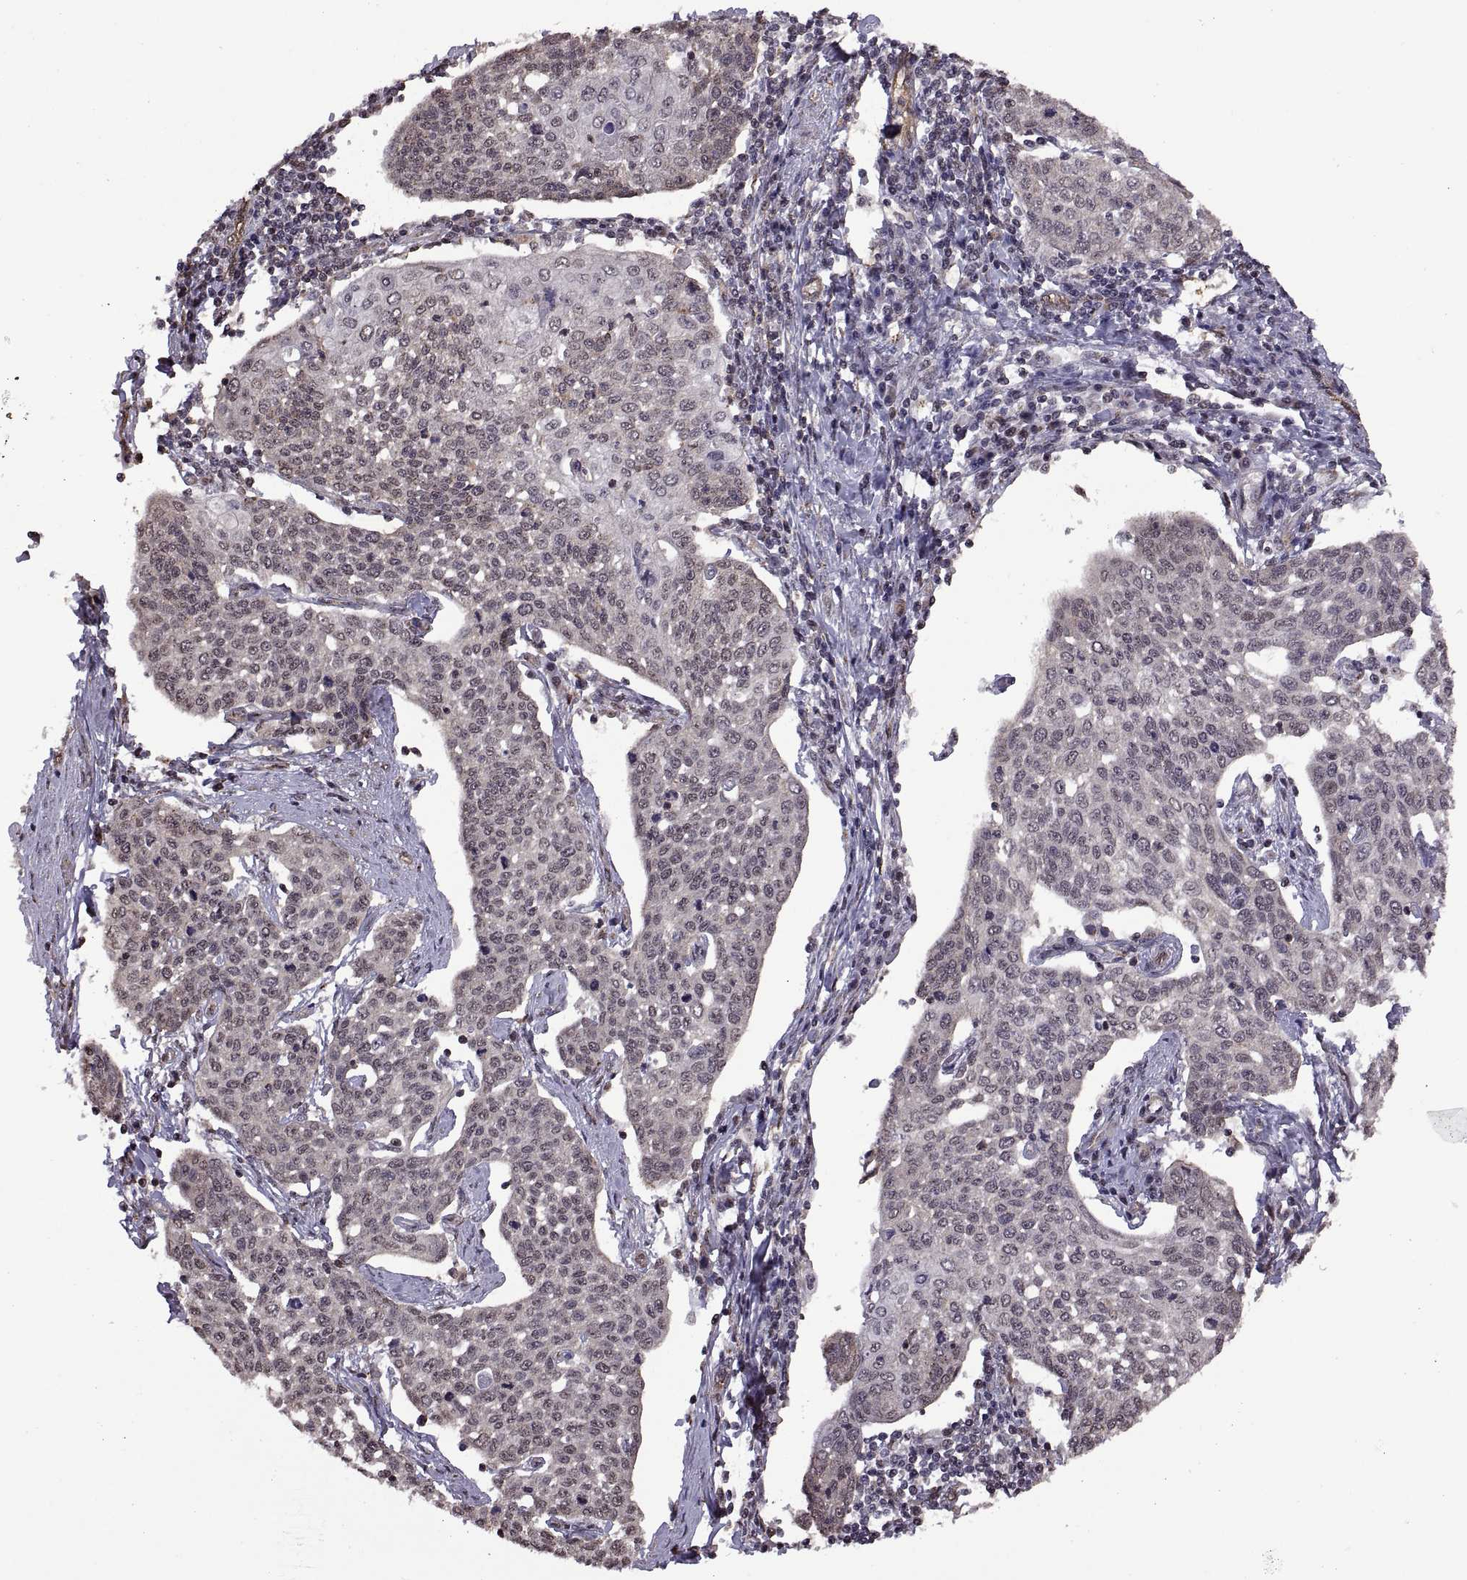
{"staining": {"intensity": "negative", "quantity": "none", "location": "none"}, "tissue": "cervical cancer", "cell_type": "Tumor cells", "image_type": "cancer", "snomed": [{"axis": "morphology", "description": "Squamous cell carcinoma, NOS"}, {"axis": "topography", "description": "Cervix"}], "caption": "This is an immunohistochemistry (IHC) photomicrograph of human cervical cancer (squamous cell carcinoma). There is no positivity in tumor cells.", "gene": "ARRB1", "patient": {"sex": "female", "age": 34}}